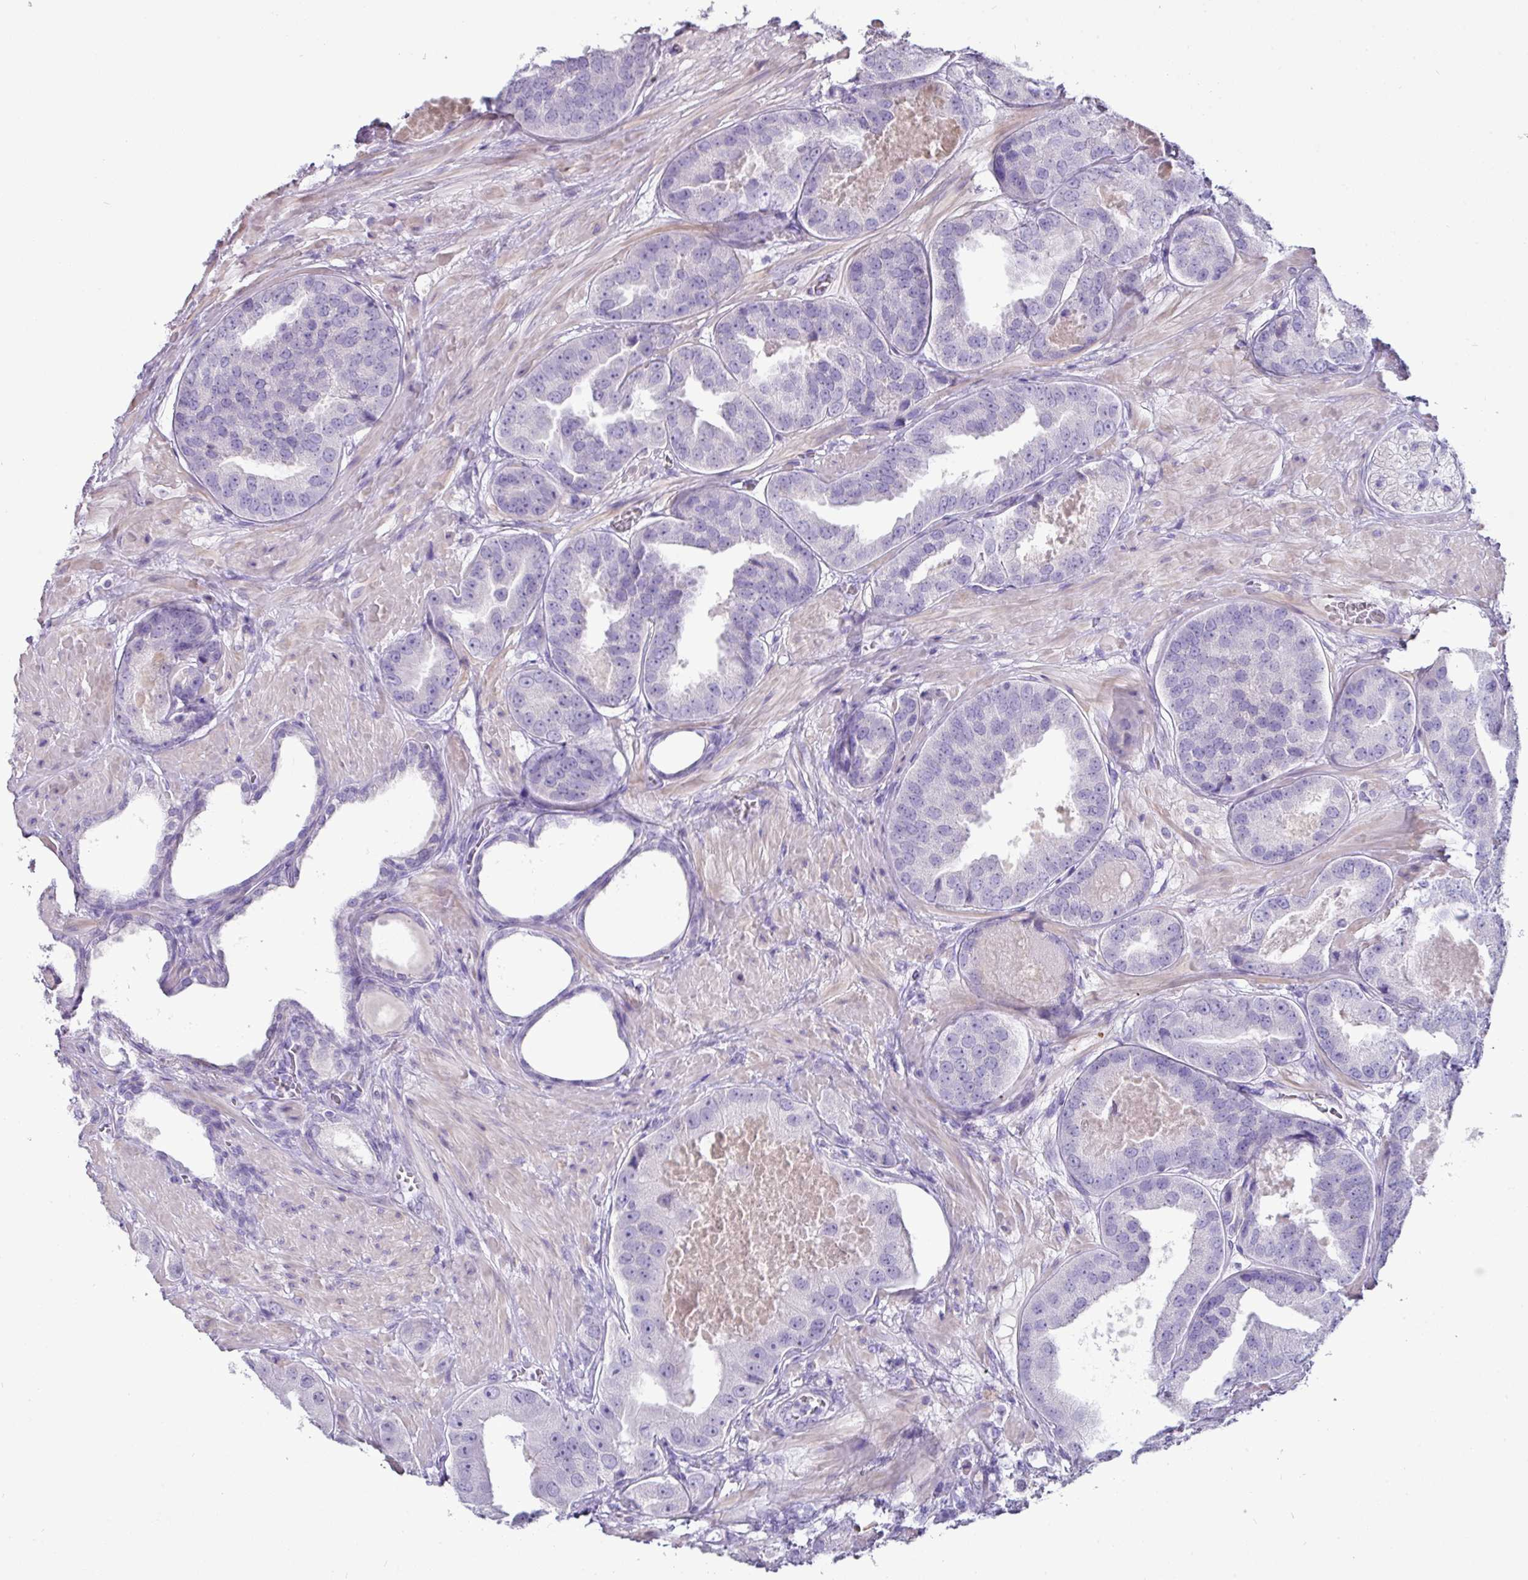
{"staining": {"intensity": "negative", "quantity": "none", "location": "none"}, "tissue": "prostate cancer", "cell_type": "Tumor cells", "image_type": "cancer", "snomed": [{"axis": "morphology", "description": "Adenocarcinoma, High grade"}, {"axis": "topography", "description": "Prostate"}], "caption": "An immunohistochemistry (IHC) image of prostate cancer (high-grade adenocarcinoma) is shown. There is no staining in tumor cells of prostate cancer (high-grade adenocarcinoma).", "gene": "GSTA3", "patient": {"sex": "male", "age": 63}}